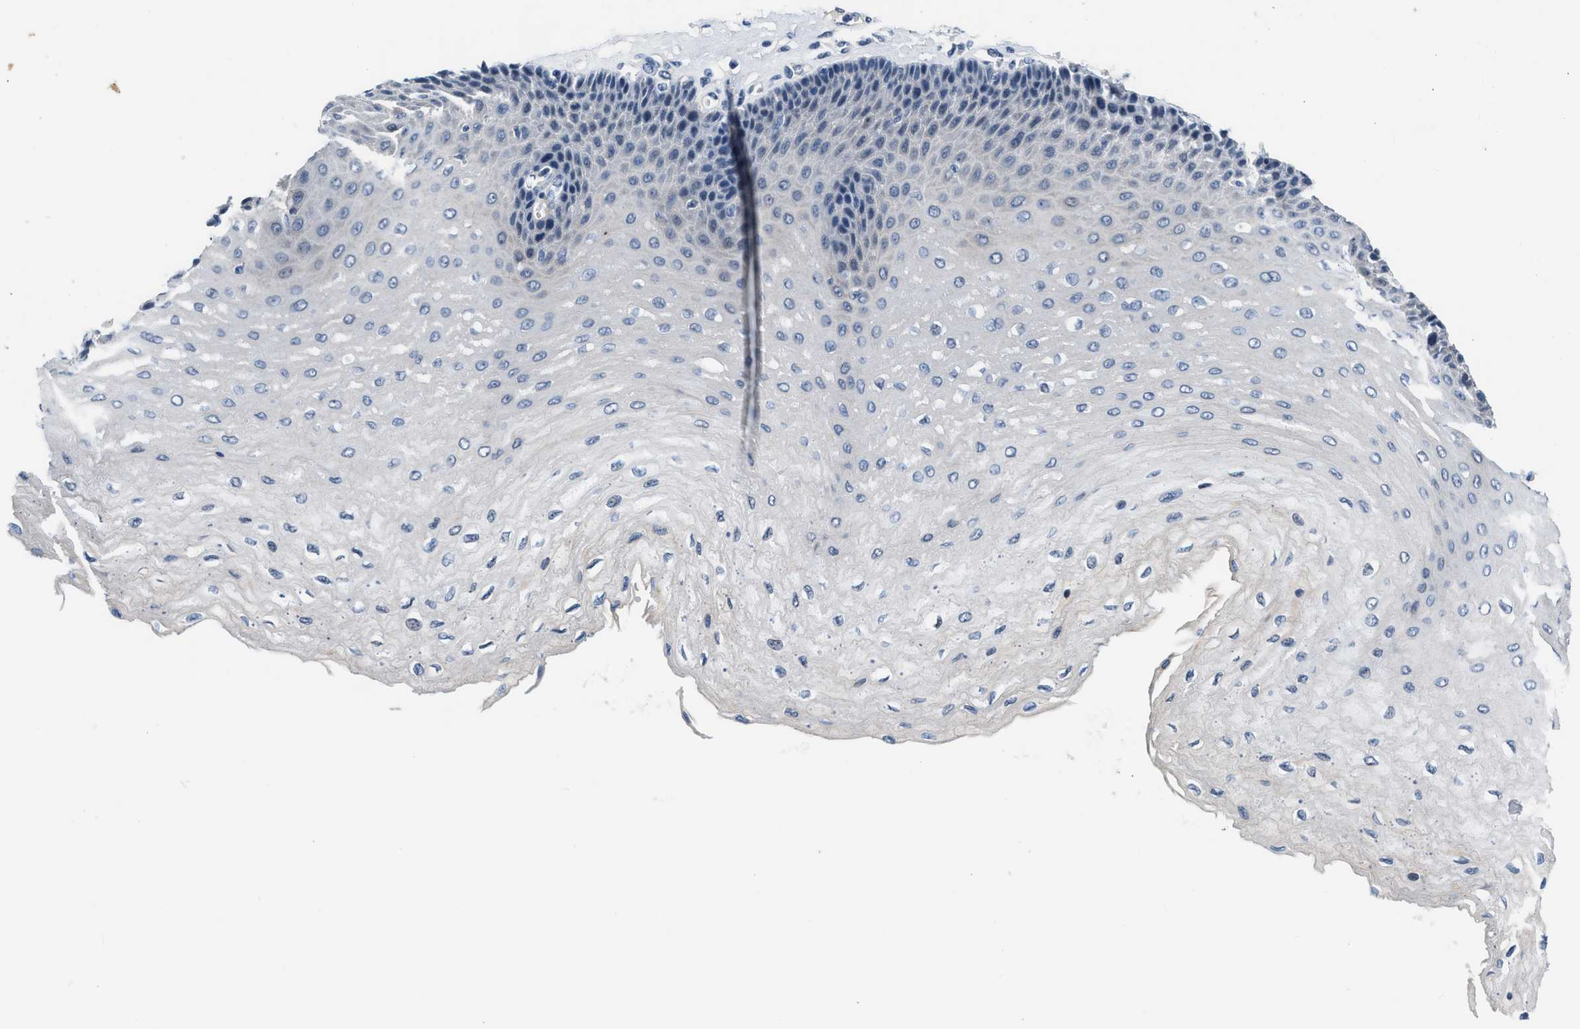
{"staining": {"intensity": "negative", "quantity": "none", "location": "none"}, "tissue": "esophagus", "cell_type": "Squamous epithelial cells", "image_type": "normal", "snomed": [{"axis": "morphology", "description": "Normal tissue, NOS"}, {"axis": "topography", "description": "Esophagus"}], "caption": "IHC of normal esophagus displays no positivity in squamous epithelial cells.", "gene": "LANCL2", "patient": {"sex": "female", "age": 72}}